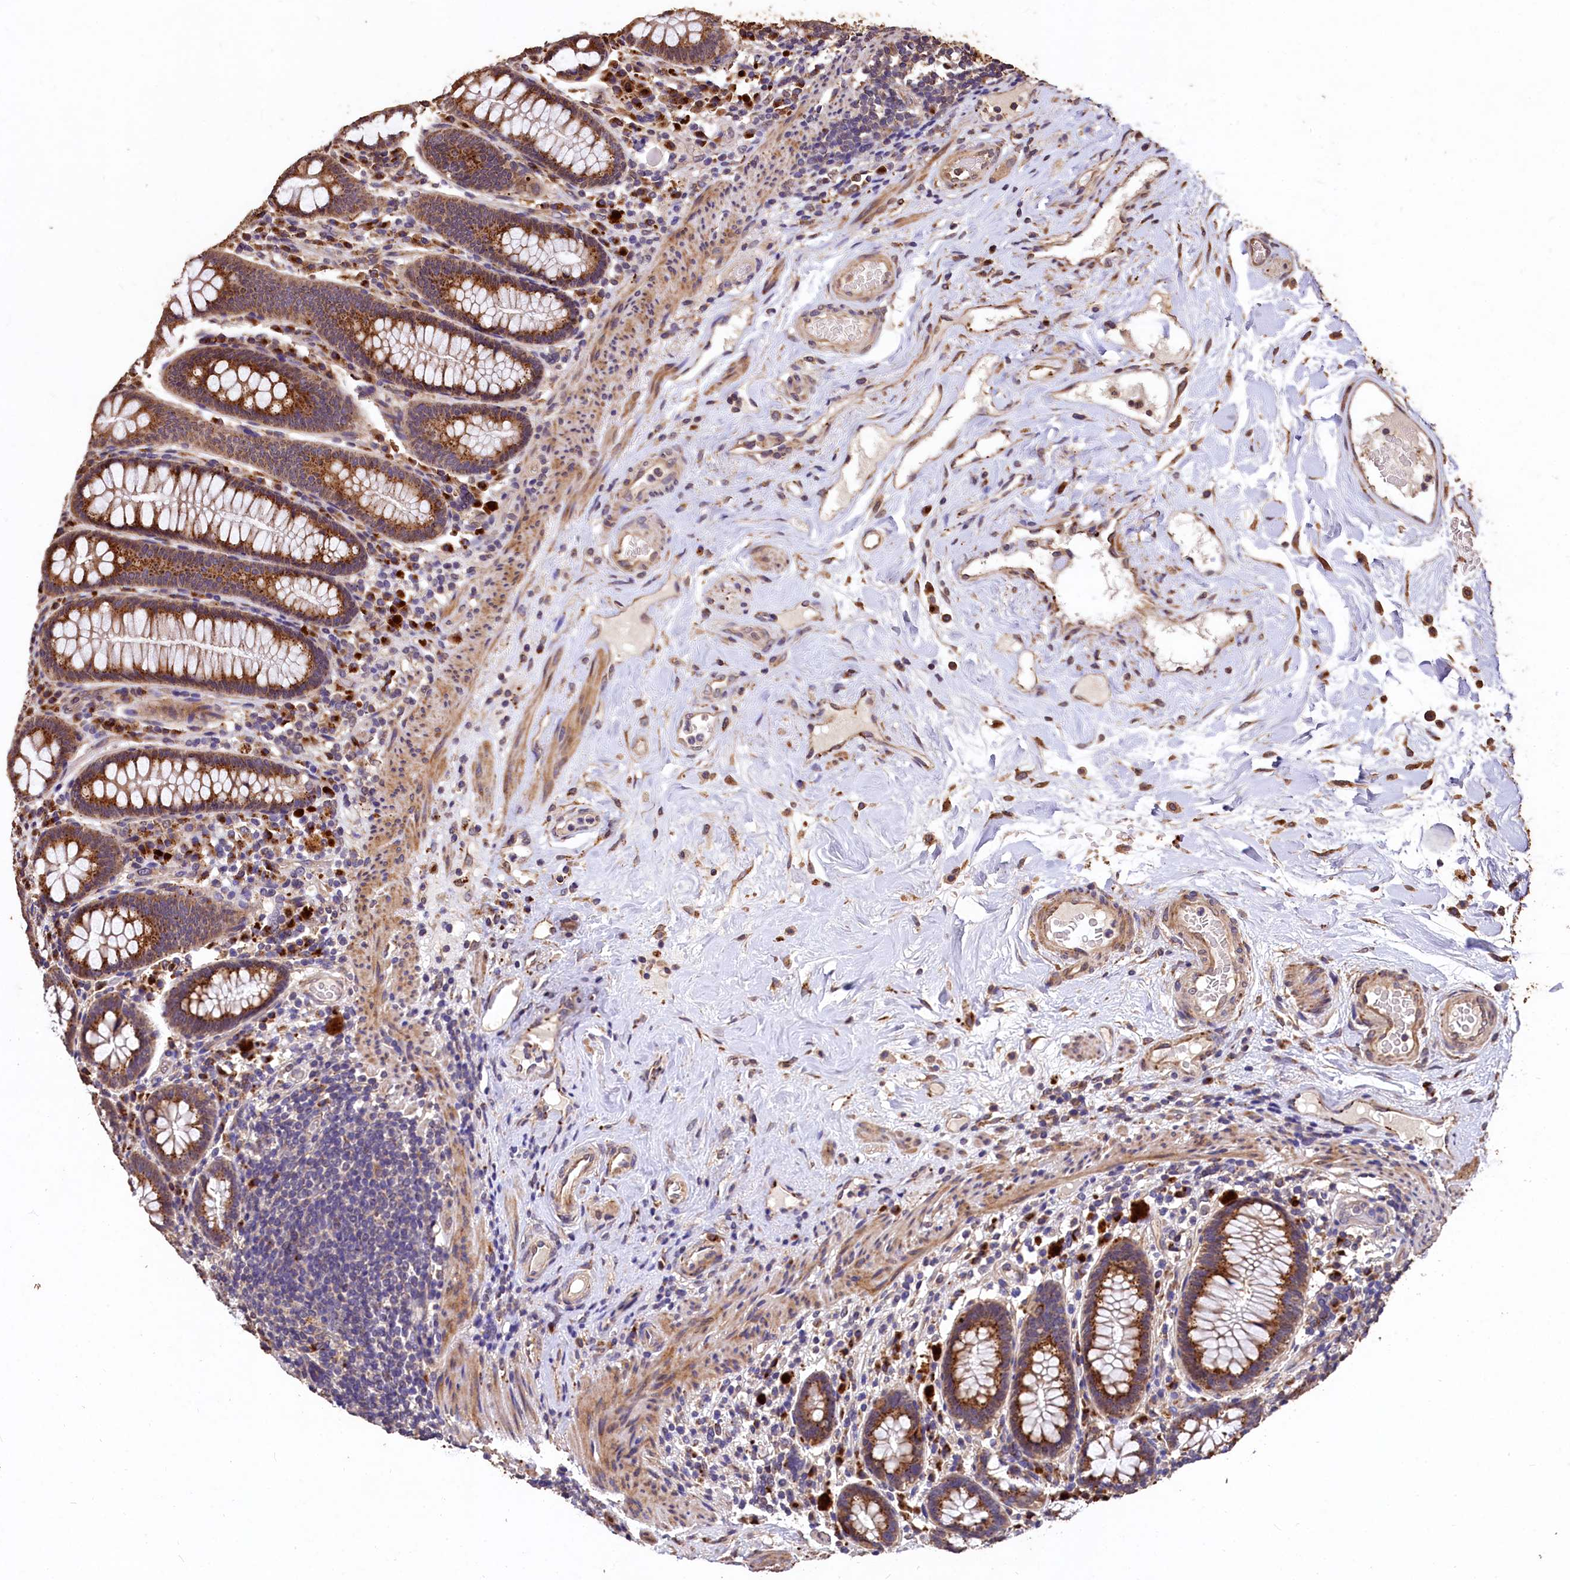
{"staining": {"intensity": "moderate", "quantity": ">75%", "location": "nuclear"}, "tissue": "colon", "cell_type": "Endothelial cells", "image_type": "normal", "snomed": [{"axis": "morphology", "description": "Normal tissue, NOS"}, {"axis": "topography", "description": "Colon"}], "caption": "A brown stain labels moderate nuclear expression of a protein in endothelial cells of benign colon.", "gene": "LSM4", "patient": {"sex": "female", "age": 79}}